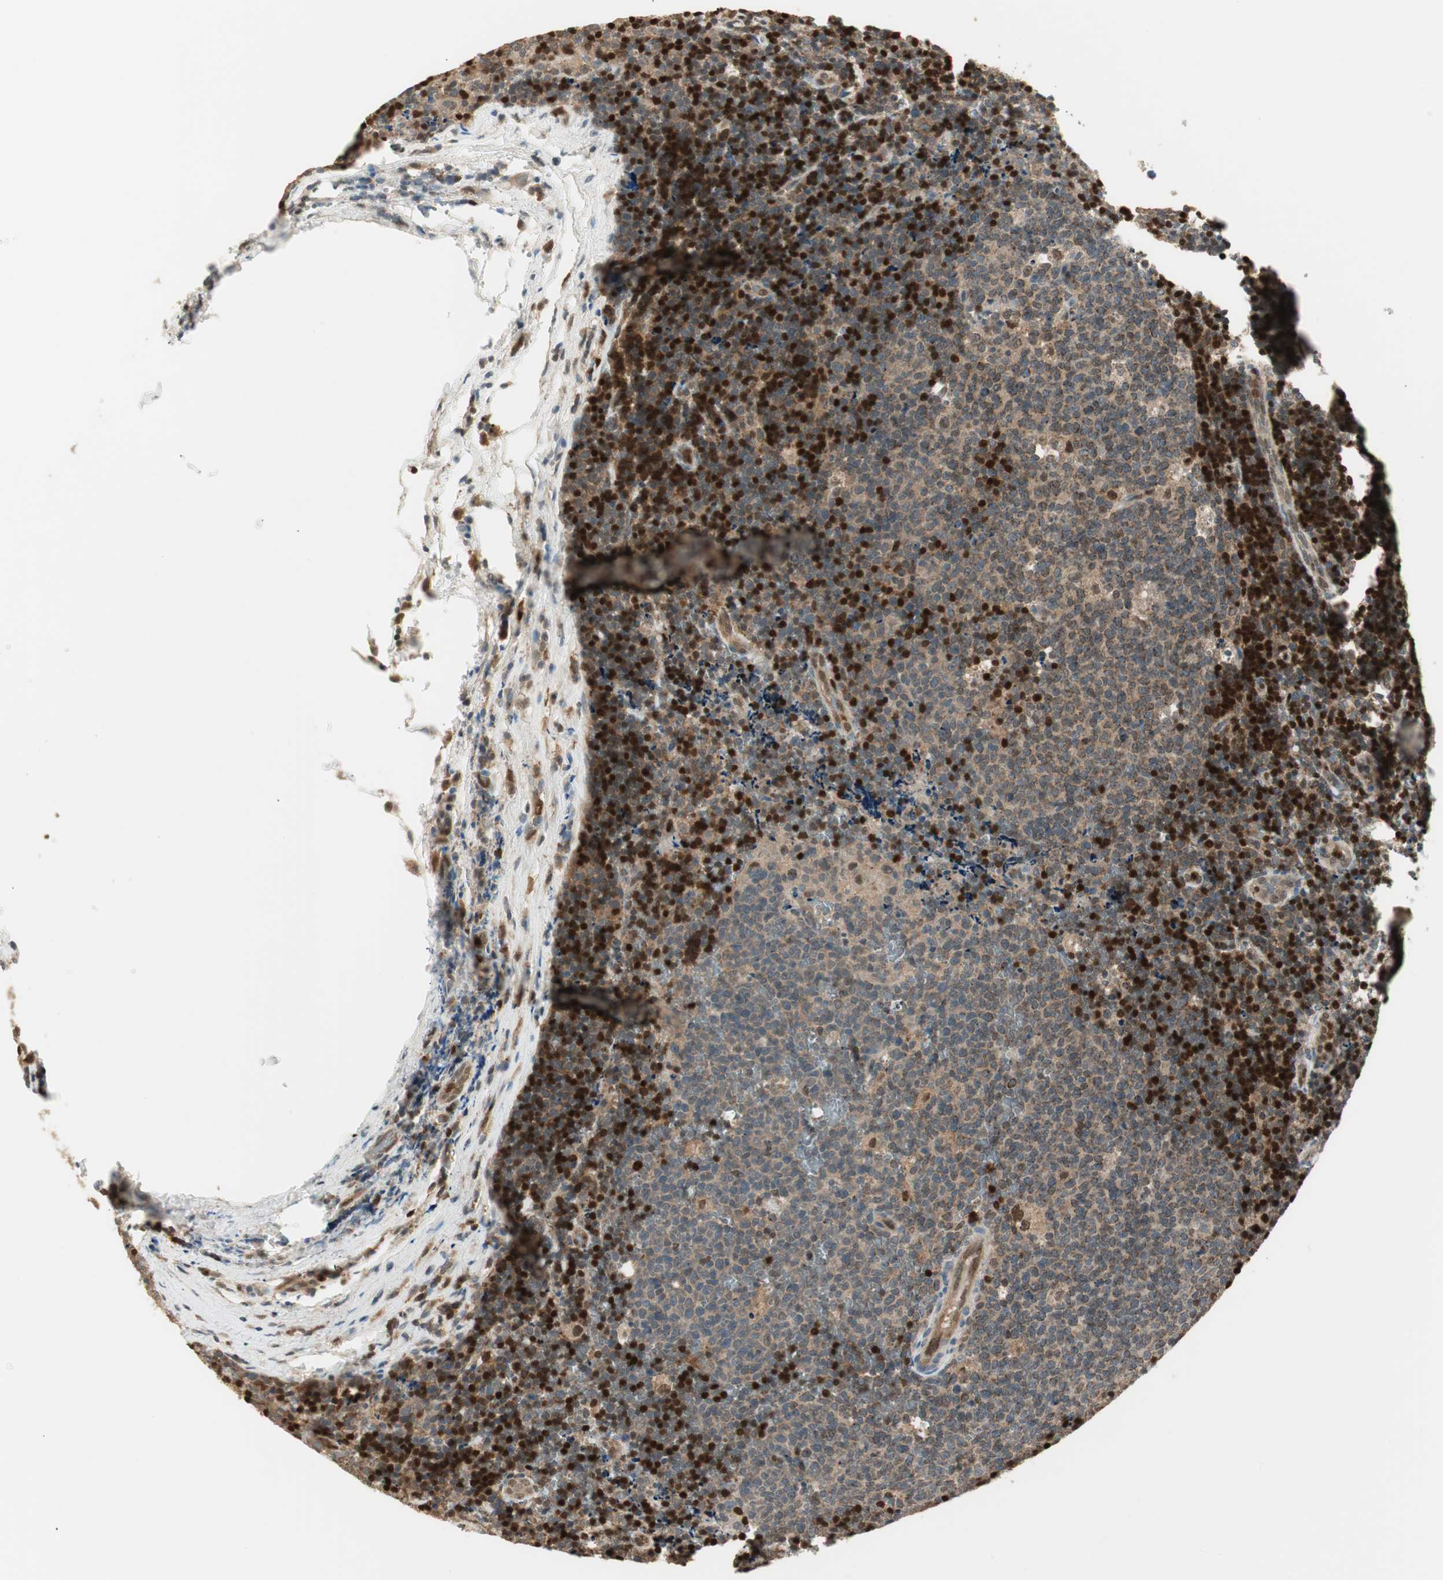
{"staining": {"intensity": "strong", "quantity": "<25%", "location": "nuclear"}, "tissue": "lymph node", "cell_type": "Germinal center cells", "image_type": "normal", "snomed": [{"axis": "morphology", "description": "Normal tissue, NOS"}, {"axis": "topography", "description": "Lymph node"}, {"axis": "topography", "description": "Salivary gland"}], "caption": "Immunohistochemical staining of unremarkable human lymph node shows medium levels of strong nuclear staining in about <25% of germinal center cells. (IHC, brightfield microscopy, high magnification).", "gene": "LTA4H", "patient": {"sex": "male", "age": 8}}